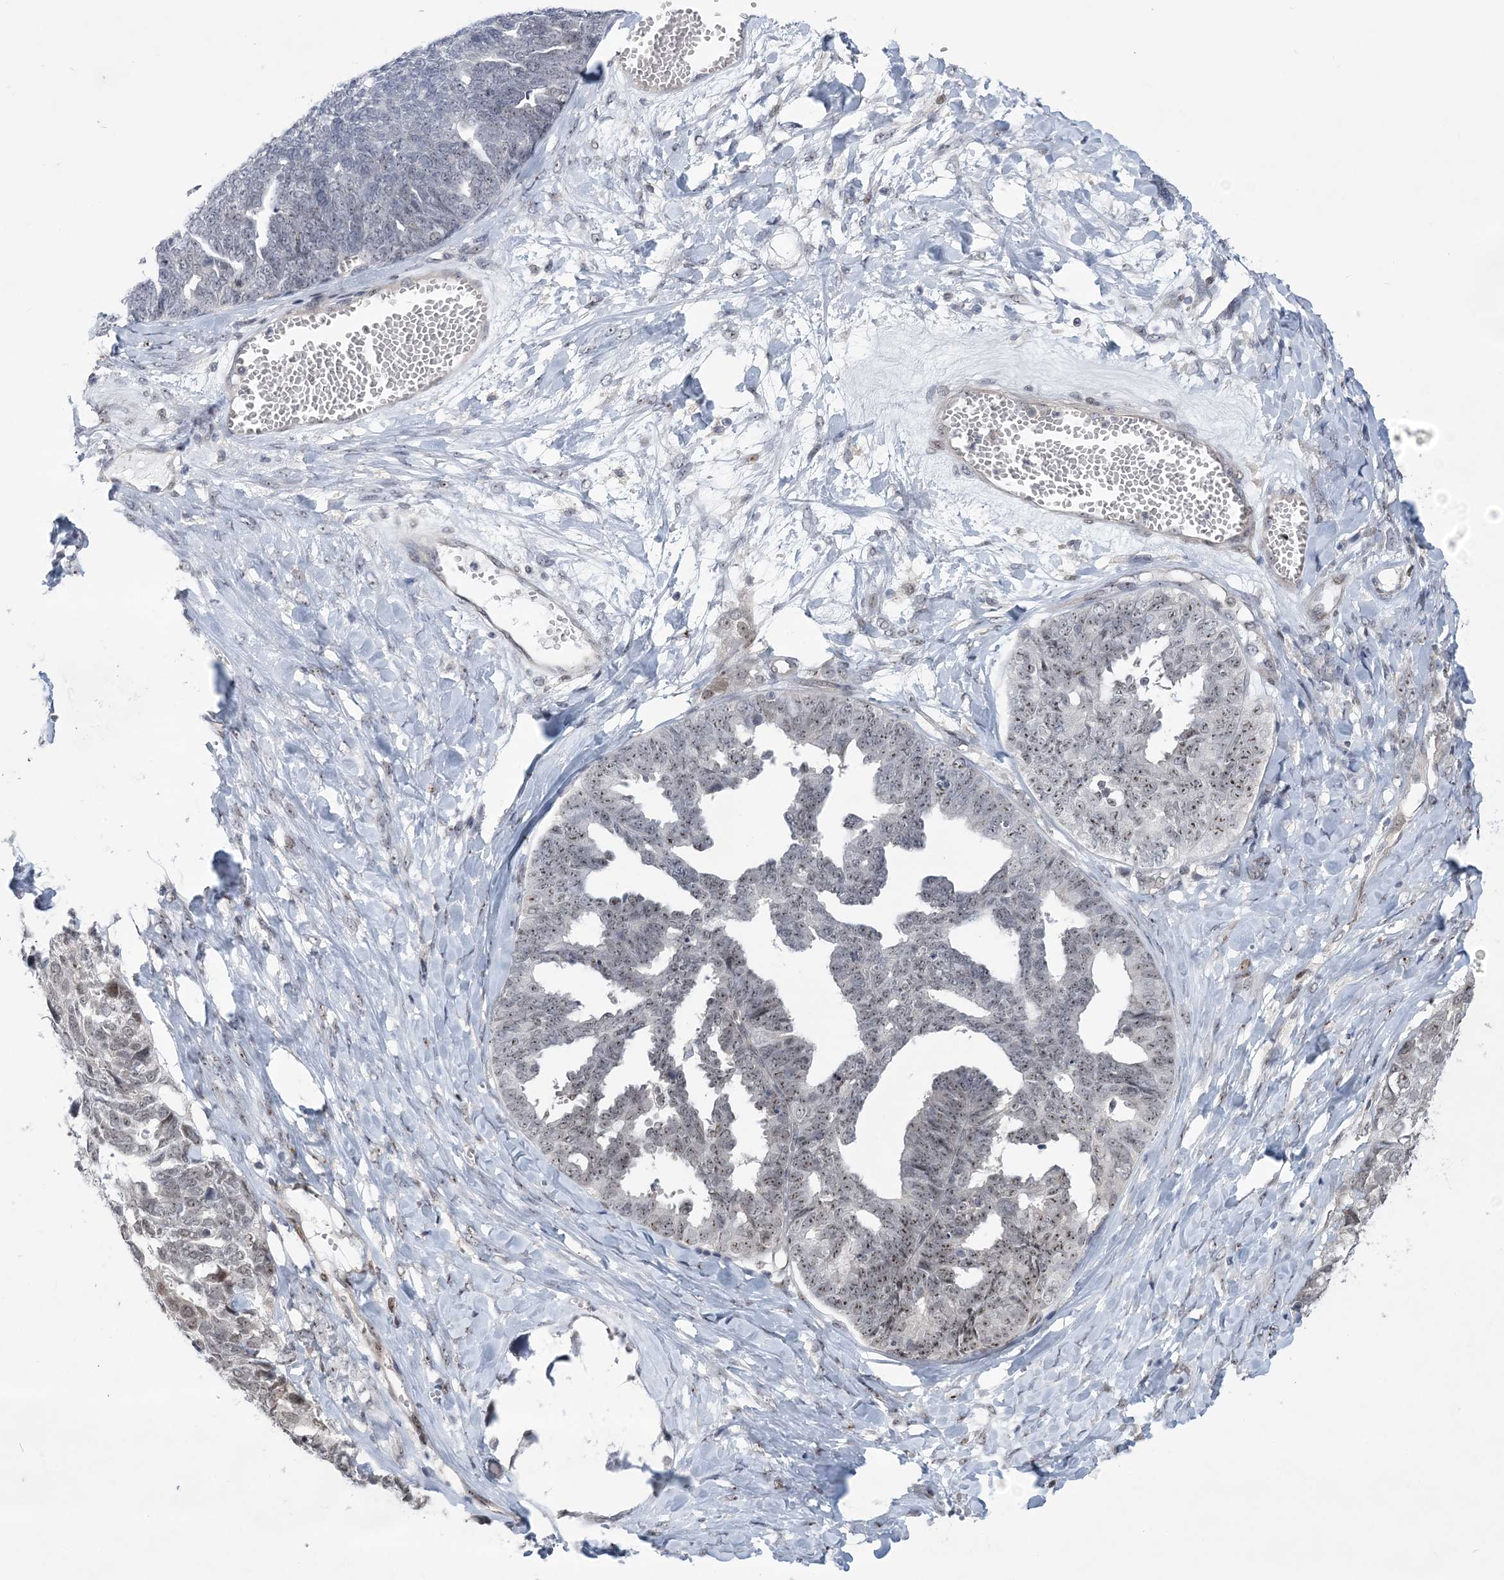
{"staining": {"intensity": "weak", "quantity": ">75%", "location": "nuclear"}, "tissue": "ovarian cancer", "cell_type": "Tumor cells", "image_type": "cancer", "snomed": [{"axis": "morphology", "description": "Cystadenocarcinoma, serous, NOS"}, {"axis": "topography", "description": "Ovary"}], "caption": "Ovarian cancer (serous cystadenocarcinoma) stained for a protein reveals weak nuclear positivity in tumor cells.", "gene": "HOMEZ", "patient": {"sex": "female", "age": 79}}